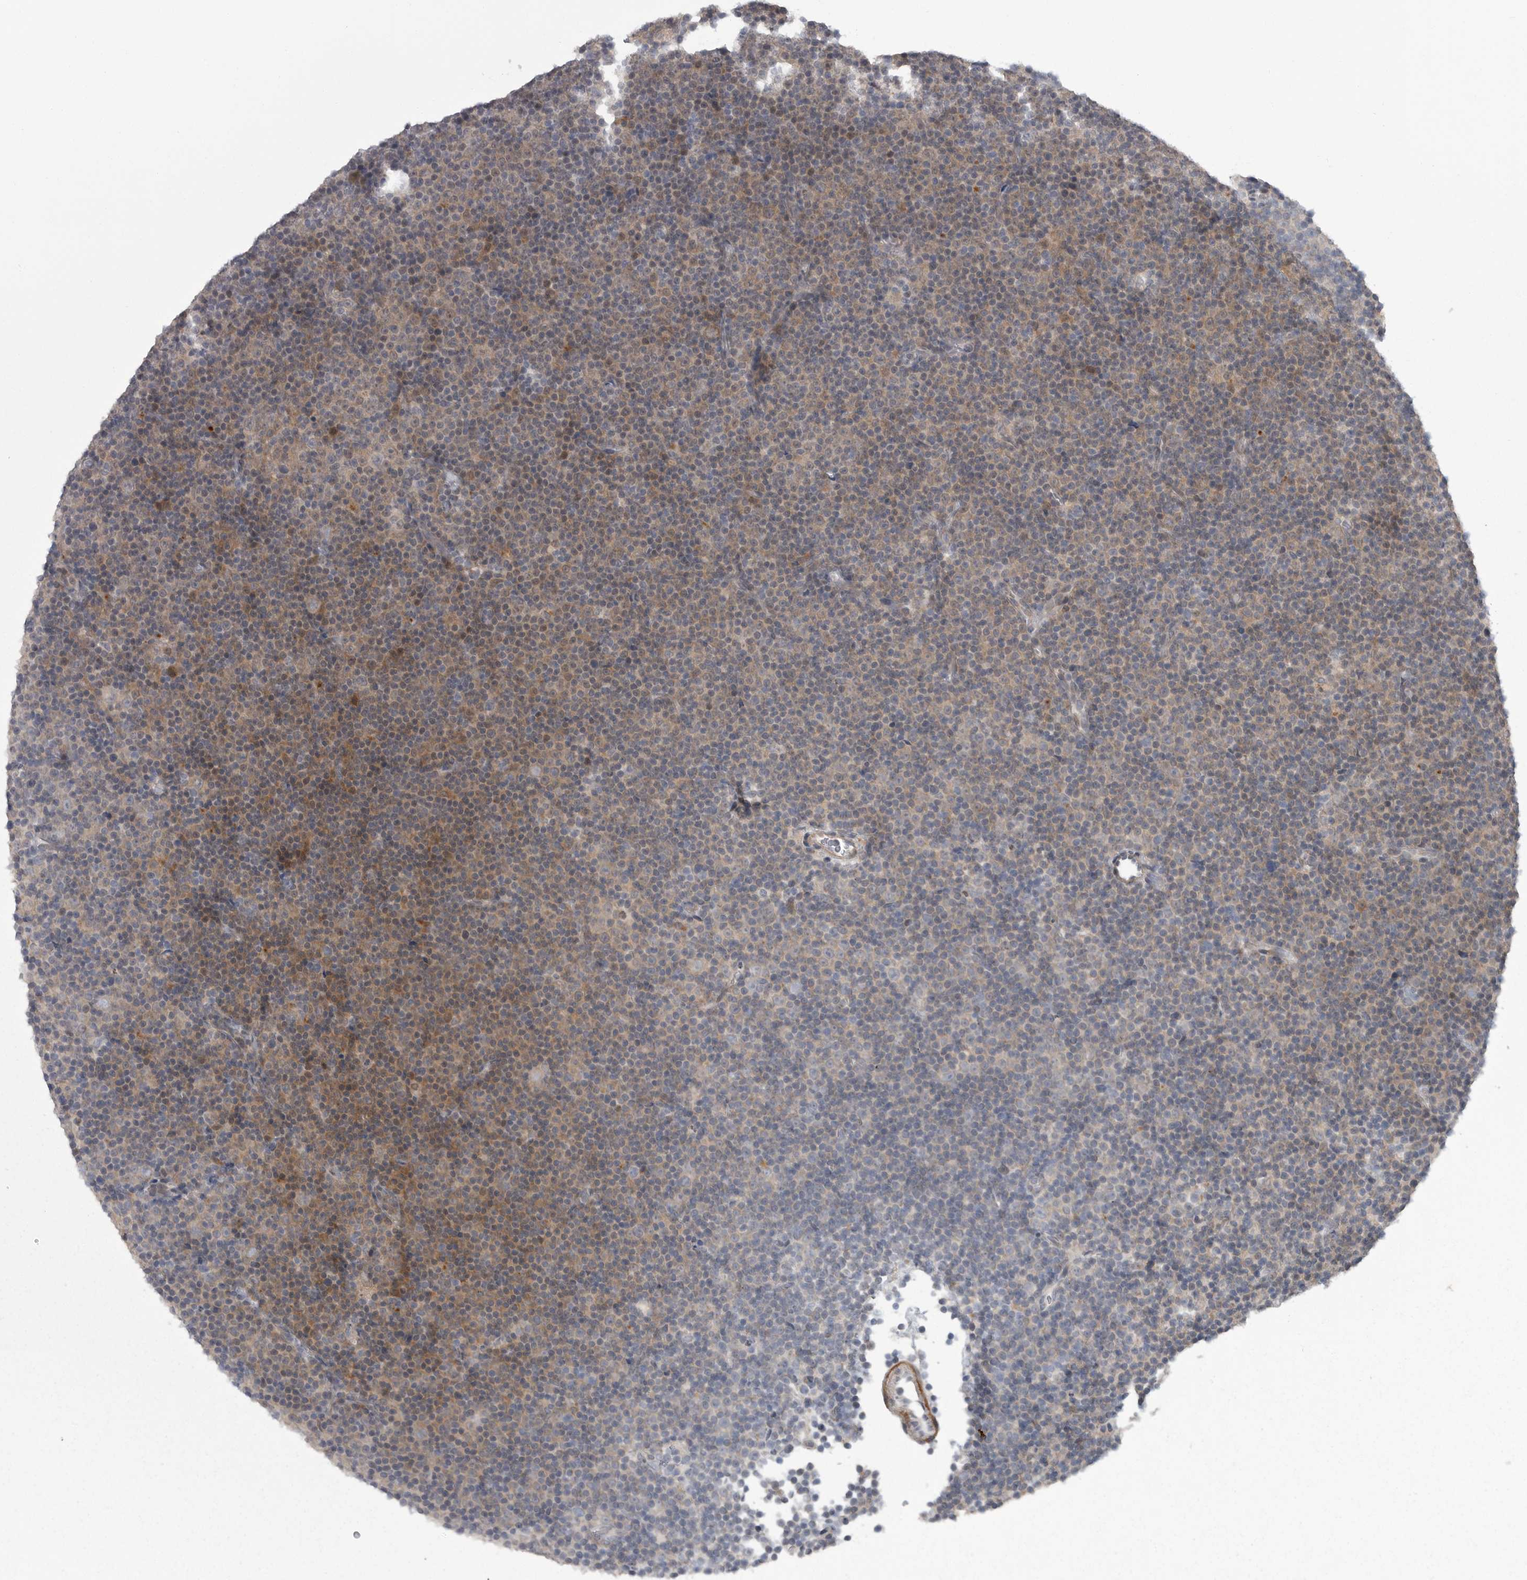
{"staining": {"intensity": "weak", "quantity": "25%-75%", "location": "cytoplasmic/membranous"}, "tissue": "lymphoma", "cell_type": "Tumor cells", "image_type": "cancer", "snomed": [{"axis": "morphology", "description": "Malignant lymphoma, non-Hodgkin's type, Low grade"}, {"axis": "topography", "description": "Lymph node"}], "caption": "The immunohistochemical stain labels weak cytoplasmic/membranous positivity in tumor cells of lymphoma tissue.", "gene": "PPP1R9A", "patient": {"sex": "female", "age": 67}}